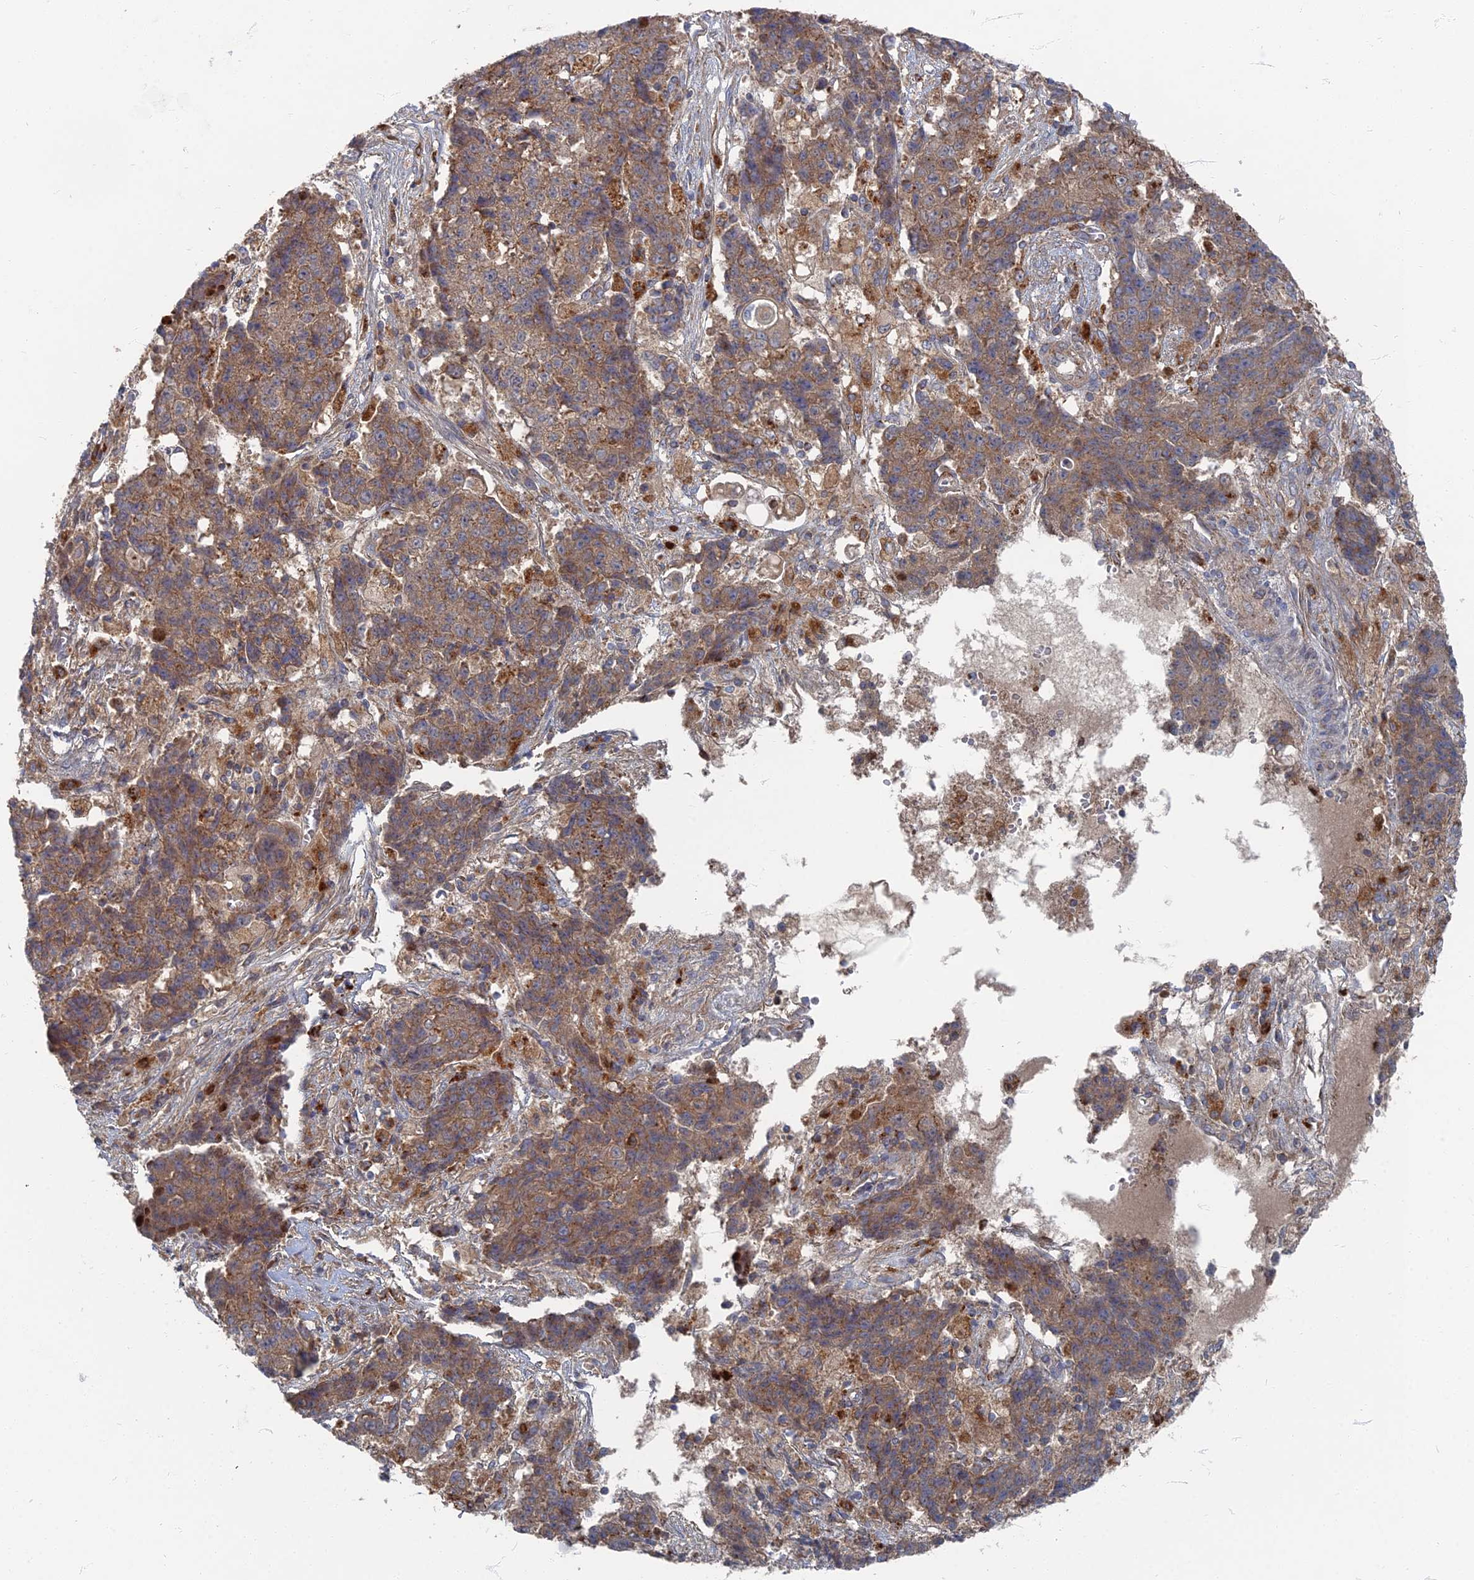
{"staining": {"intensity": "moderate", "quantity": ">75%", "location": "cytoplasmic/membranous"}, "tissue": "ovarian cancer", "cell_type": "Tumor cells", "image_type": "cancer", "snomed": [{"axis": "morphology", "description": "Carcinoma, endometroid"}, {"axis": "topography", "description": "Ovary"}], "caption": "This histopathology image reveals endometroid carcinoma (ovarian) stained with immunohistochemistry to label a protein in brown. The cytoplasmic/membranous of tumor cells show moderate positivity for the protein. Nuclei are counter-stained blue.", "gene": "PPCDC", "patient": {"sex": "female", "age": 42}}